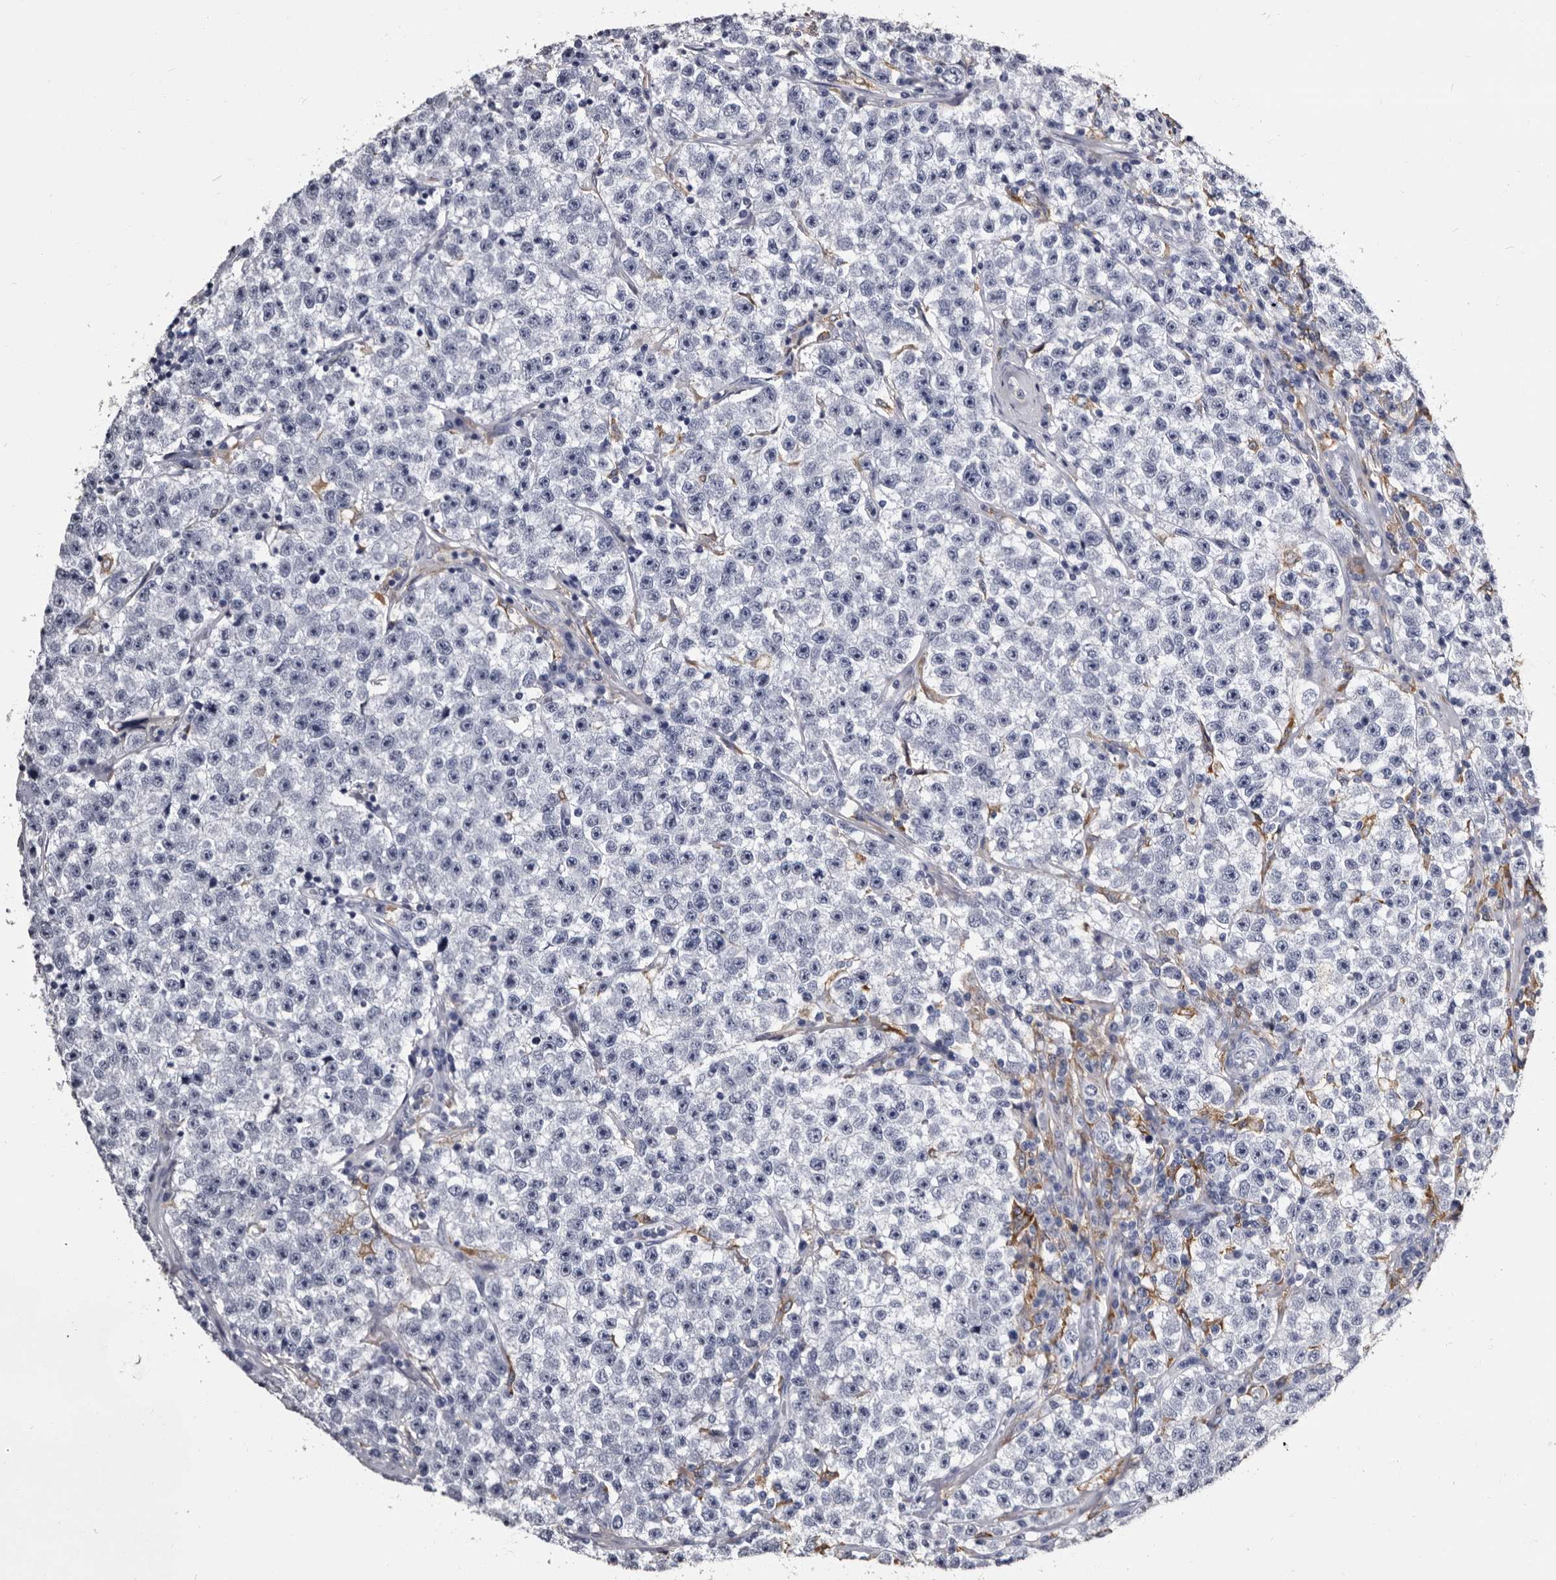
{"staining": {"intensity": "negative", "quantity": "none", "location": "none"}, "tissue": "testis cancer", "cell_type": "Tumor cells", "image_type": "cancer", "snomed": [{"axis": "morphology", "description": "Seminoma, NOS"}, {"axis": "topography", "description": "Testis"}], "caption": "Immunohistochemistry of testis cancer exhibits no positivity in tumor cells.", "gene": "EPB41L3", "patient": {"sex": "male", "age": 22}}